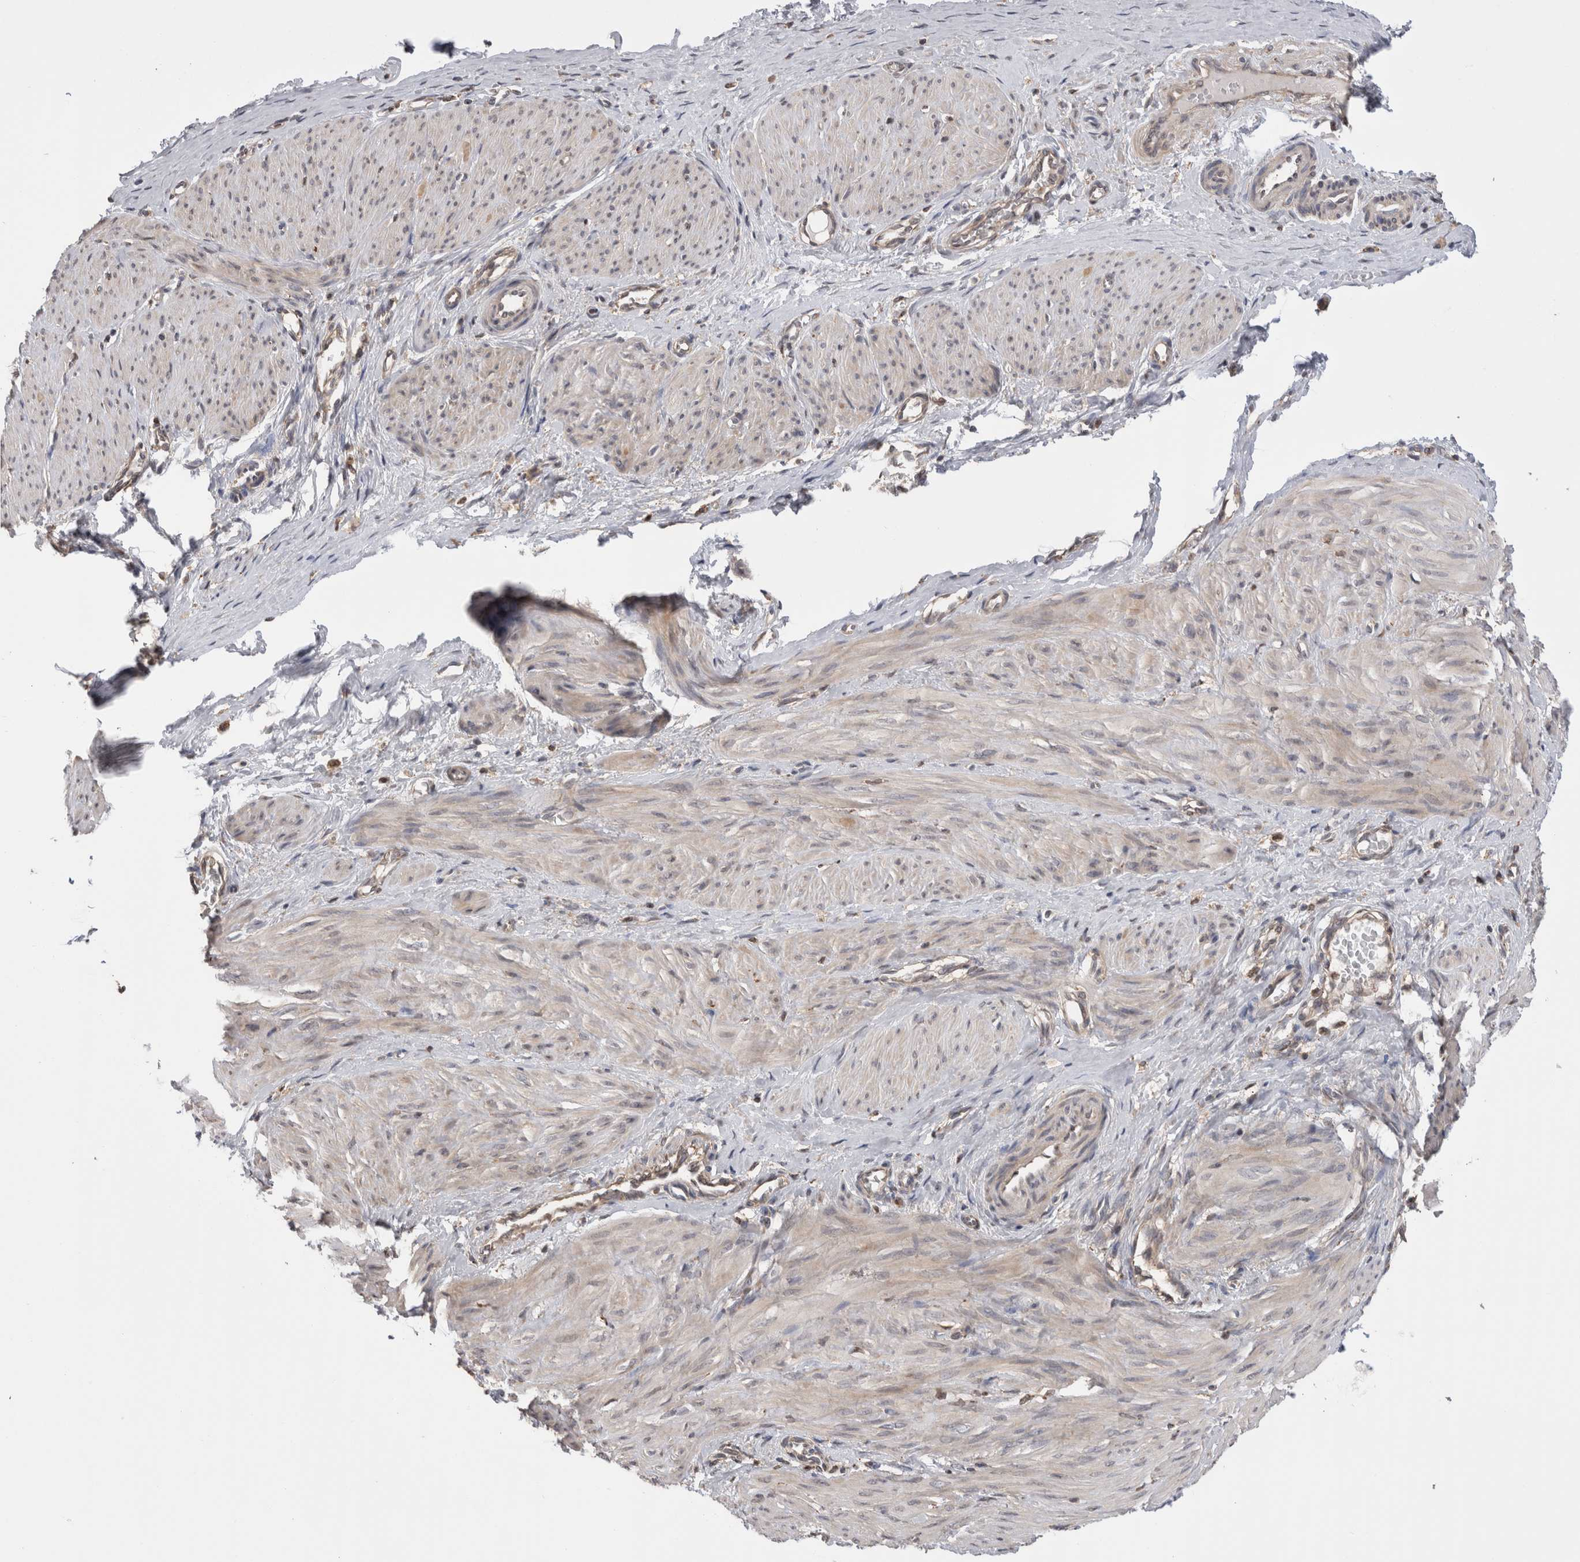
{"staining": {"intensity": "weak", "quantity": "25%-75%", "location": "cytoplasmic/membranous"}, "tissue": "smooth muscle", "cell_type": "Smooth muscle cells", "image_type": "normal", "snomed": [{"axis": "morphology", "description": "Normal tissue, NOS"}, {"axis": "topography", "description": "Endometrium"}], "caption": "A high-resolution micrograph shows immunohistochemistry (IHC) staining of benign smooth muscle, which reveals weak cytoplasmic/membranous staining in about 25%-75% of smooth muscle cells. (DAB = brown stain, brightfield microscopy at high magnification).", "gene": "SMAP2", "patient": {"sex": "female", "age": 33}}